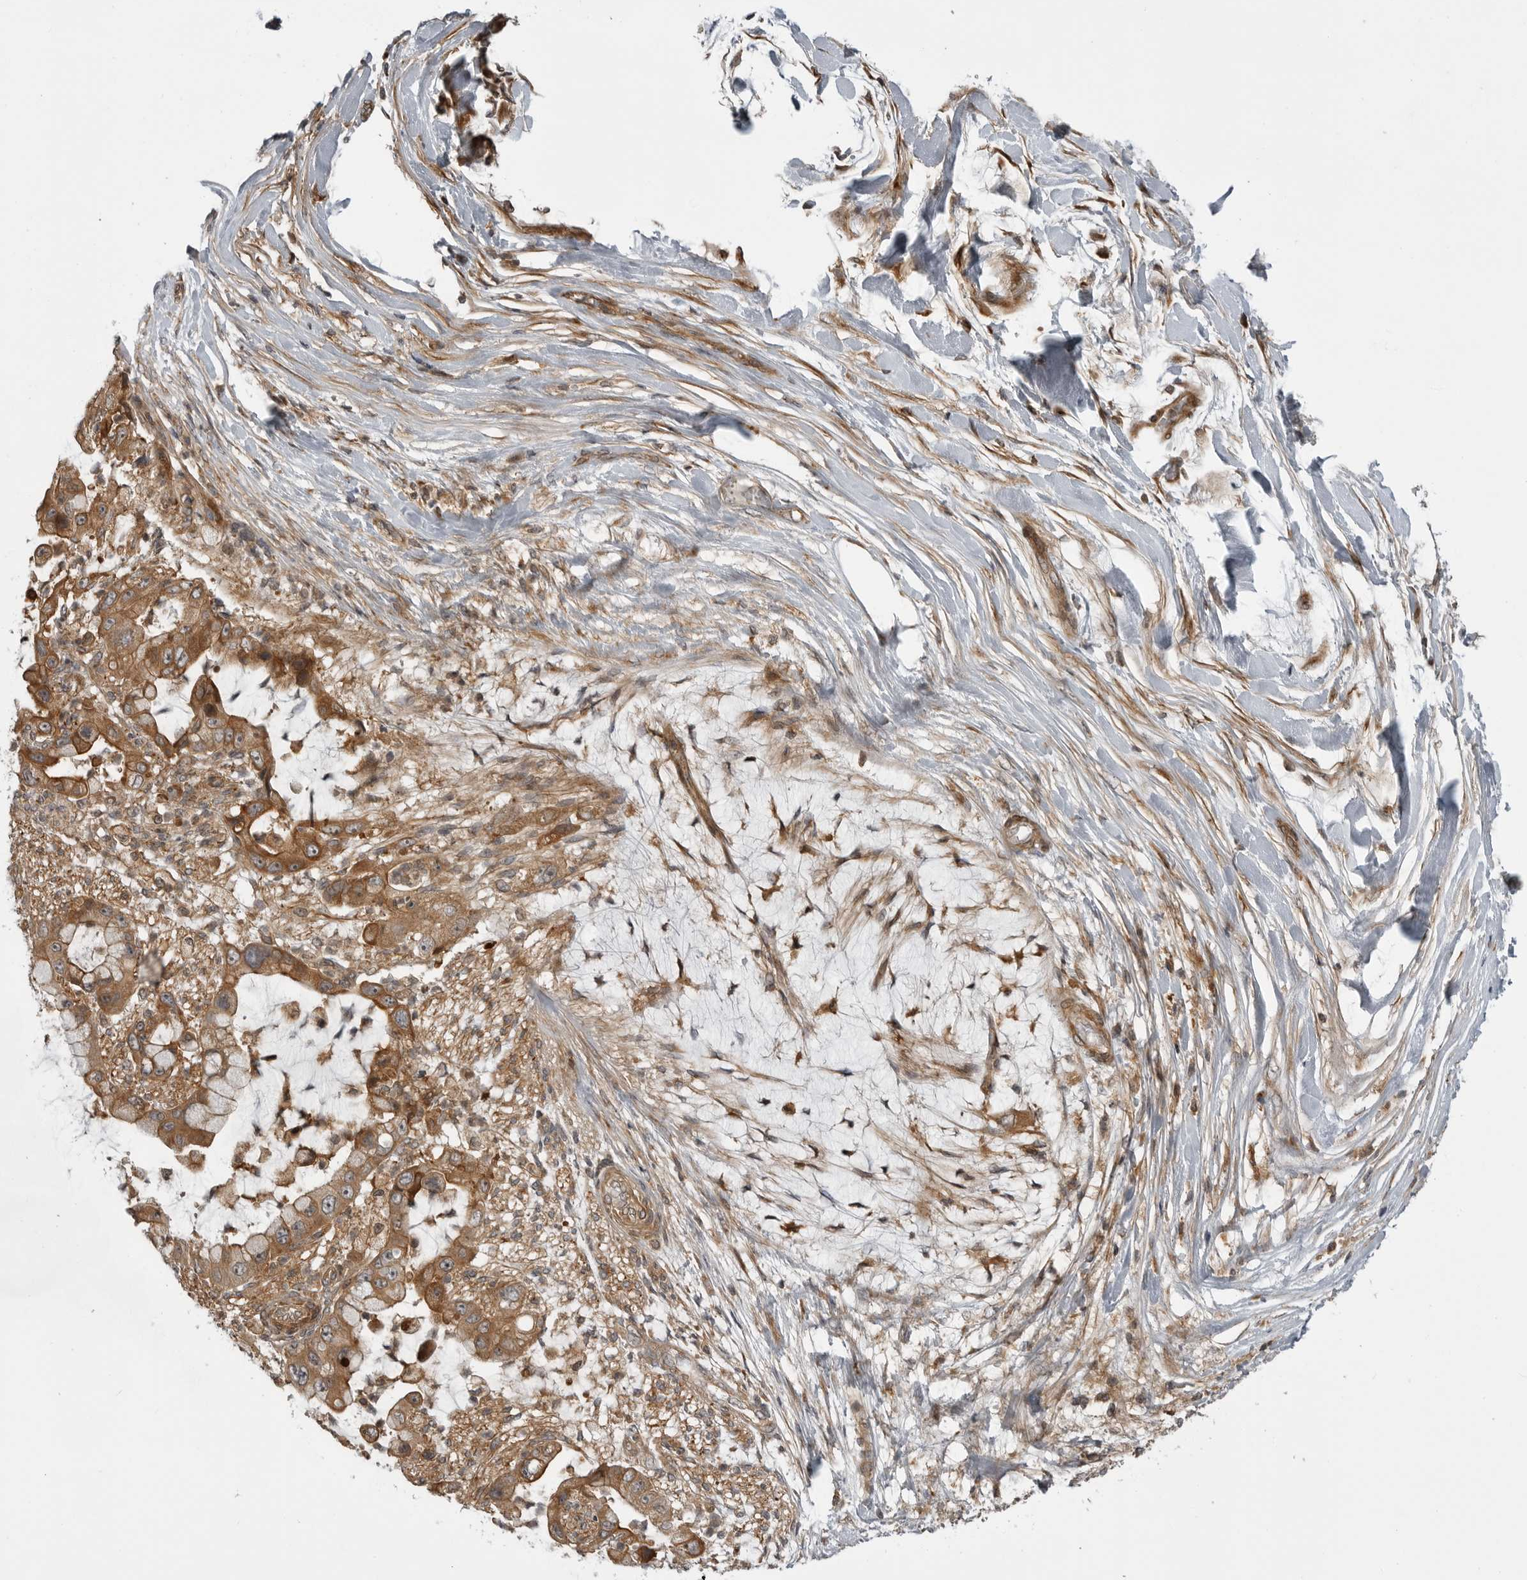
{"staining": {"intensity": "moderate", "quantity": ">75%", "location": "cytoplasmic/membranous"}, "tissue": "liver cancer", "cell_type": "Tumor cells", "image_type": "cancer", "snomed": [{"axis": "morphology", "description": "Cholangiocarcinoma"}, {"axis": "topography", "description": "Liver"}], "caption": "High-magnification brightfield microscopy of liver cancer stained with DAB (brown) and counterstained with hematoxylin (blue). tumor cells exhibit moderate cytoplasmic/membranous positivity is seen in about>75% of cells.", "gene": "LRRC45", "patient": {"sex": "female", "age": 54}}